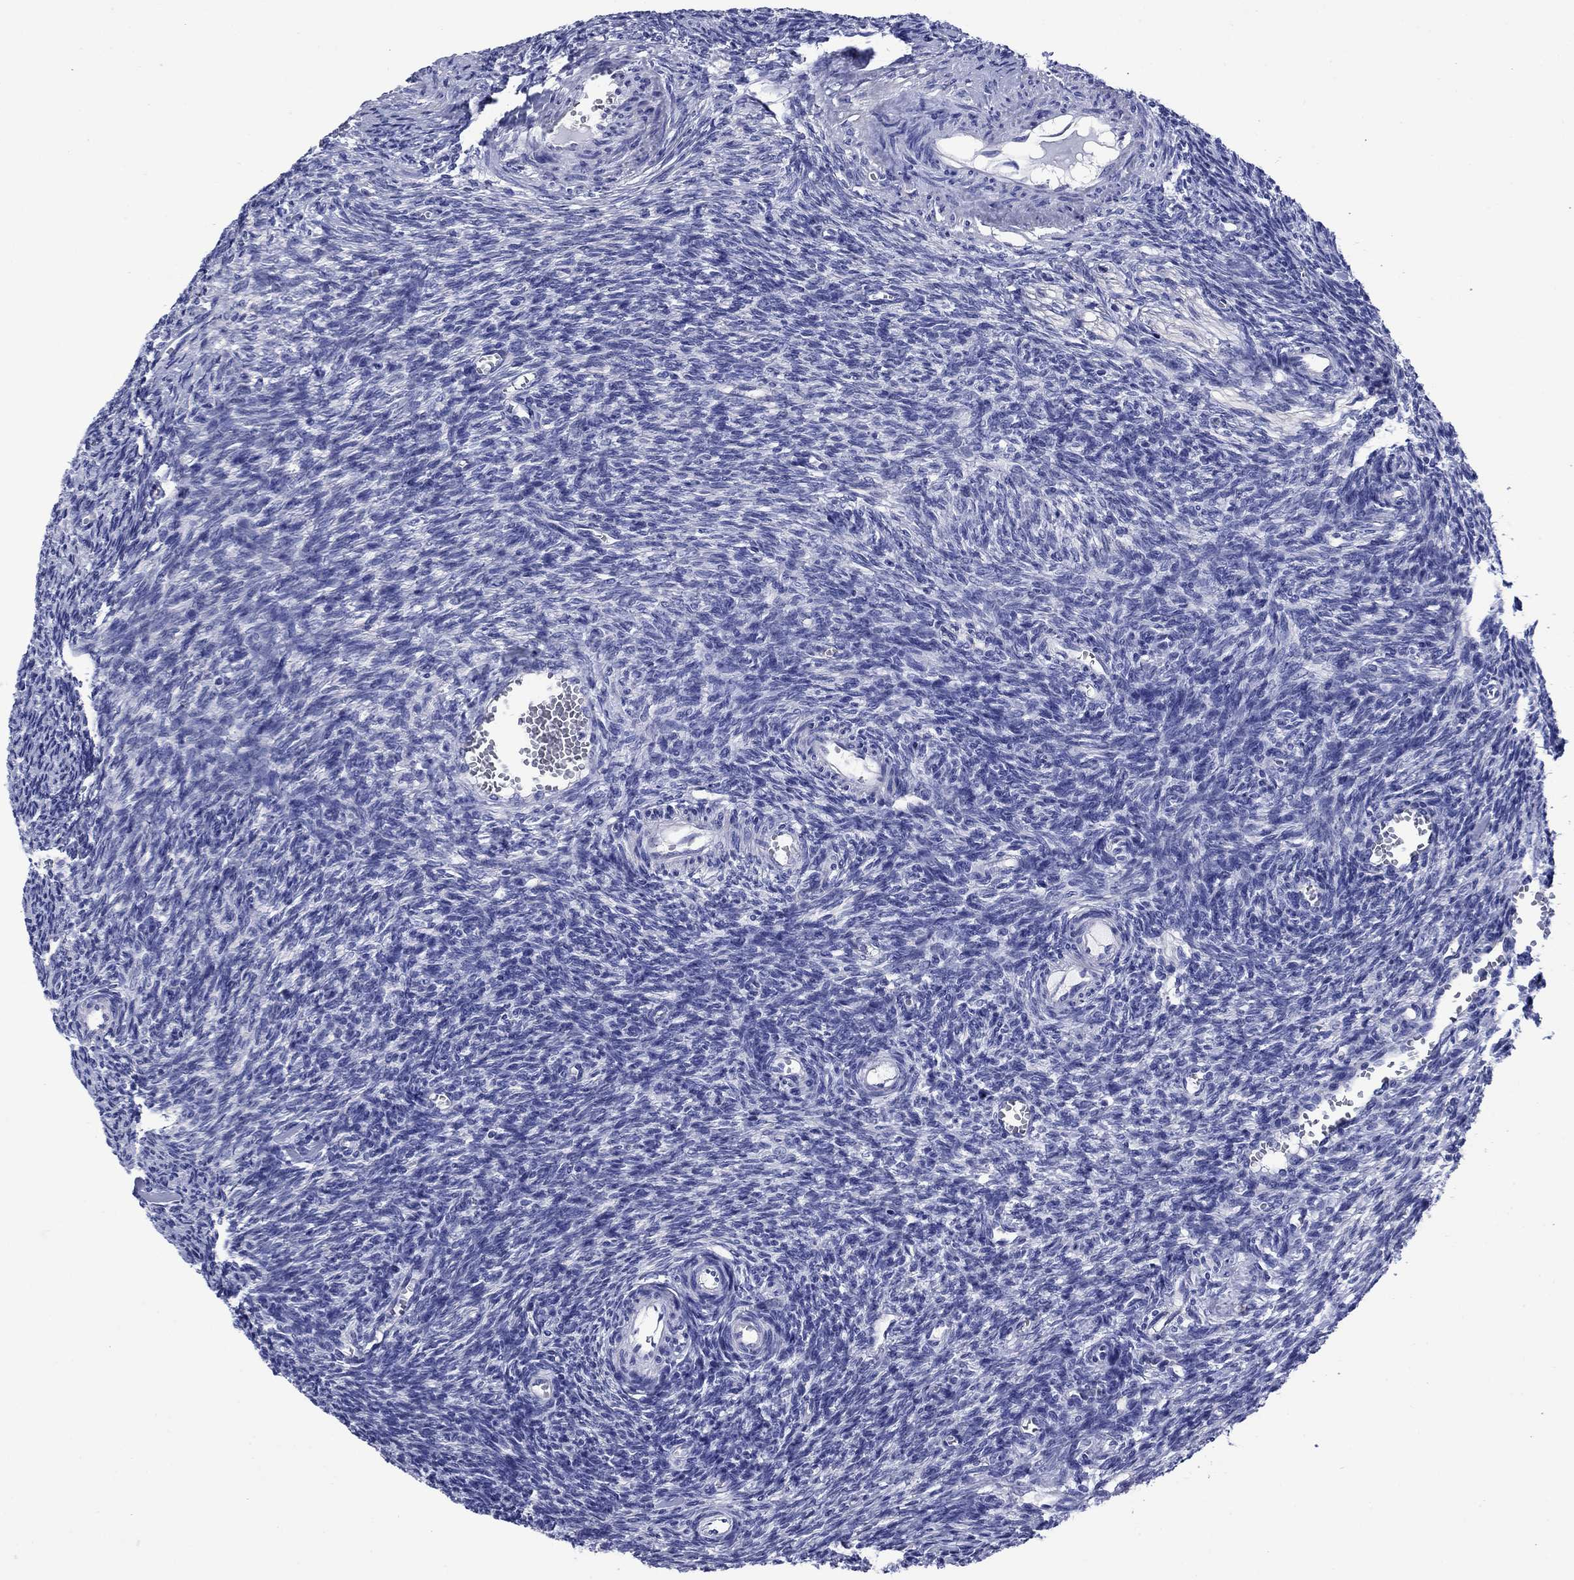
{"staining": {"intensity": "negative", "quantity": "none", "location": "none"}, "tissue": "ovary", "cell_type": "Follicle cells", "image_type": "normal", "snomed": [{"axis": "morphology", "description": "Normal tissue, NOS"}, {"axis": "topography", "description": "Ovary"}], "caption": "Human ovary stained for a protein using immunohistochemistry (IHC) reveals no expression in follicle cells.", "gene": "SLC1A2", "patient": {"sex": "female", "age": 27}}